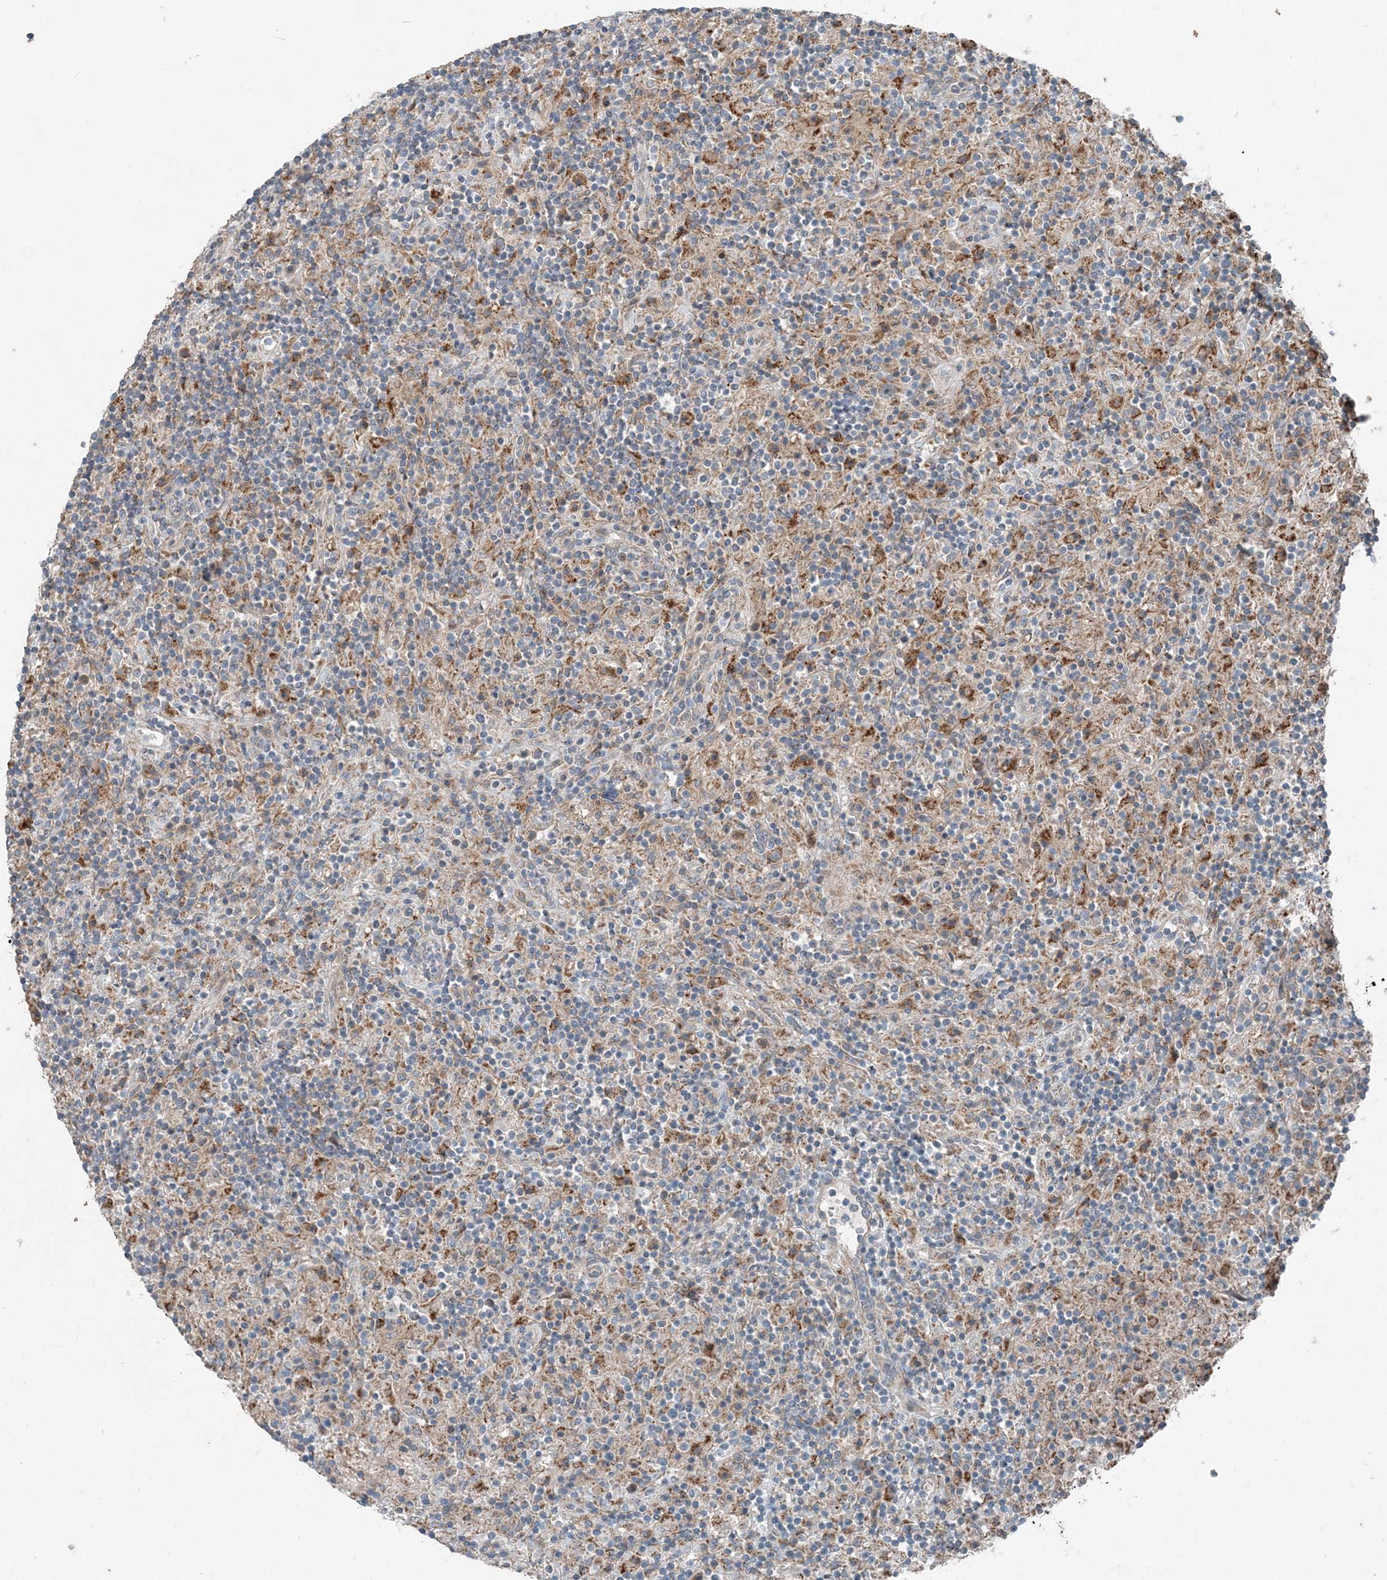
{"staining": {"intensity": "negative", "quantity": "none", "location": "none"}, "tissue": "lymphoma", "cell_type": "Tumor cells", "image_type": "cancer", "snomed": [{"axis": "morphology", "description": "Hodgkin's disease, NOS"}, {"axis": "topography", "description": "Lymph node"}], "caption": "Histopathology image shows no protein expression in tumor cells of lymphoma tissue.", "gene": "INTU", "patient": {"sex": "male", "age": 70}}